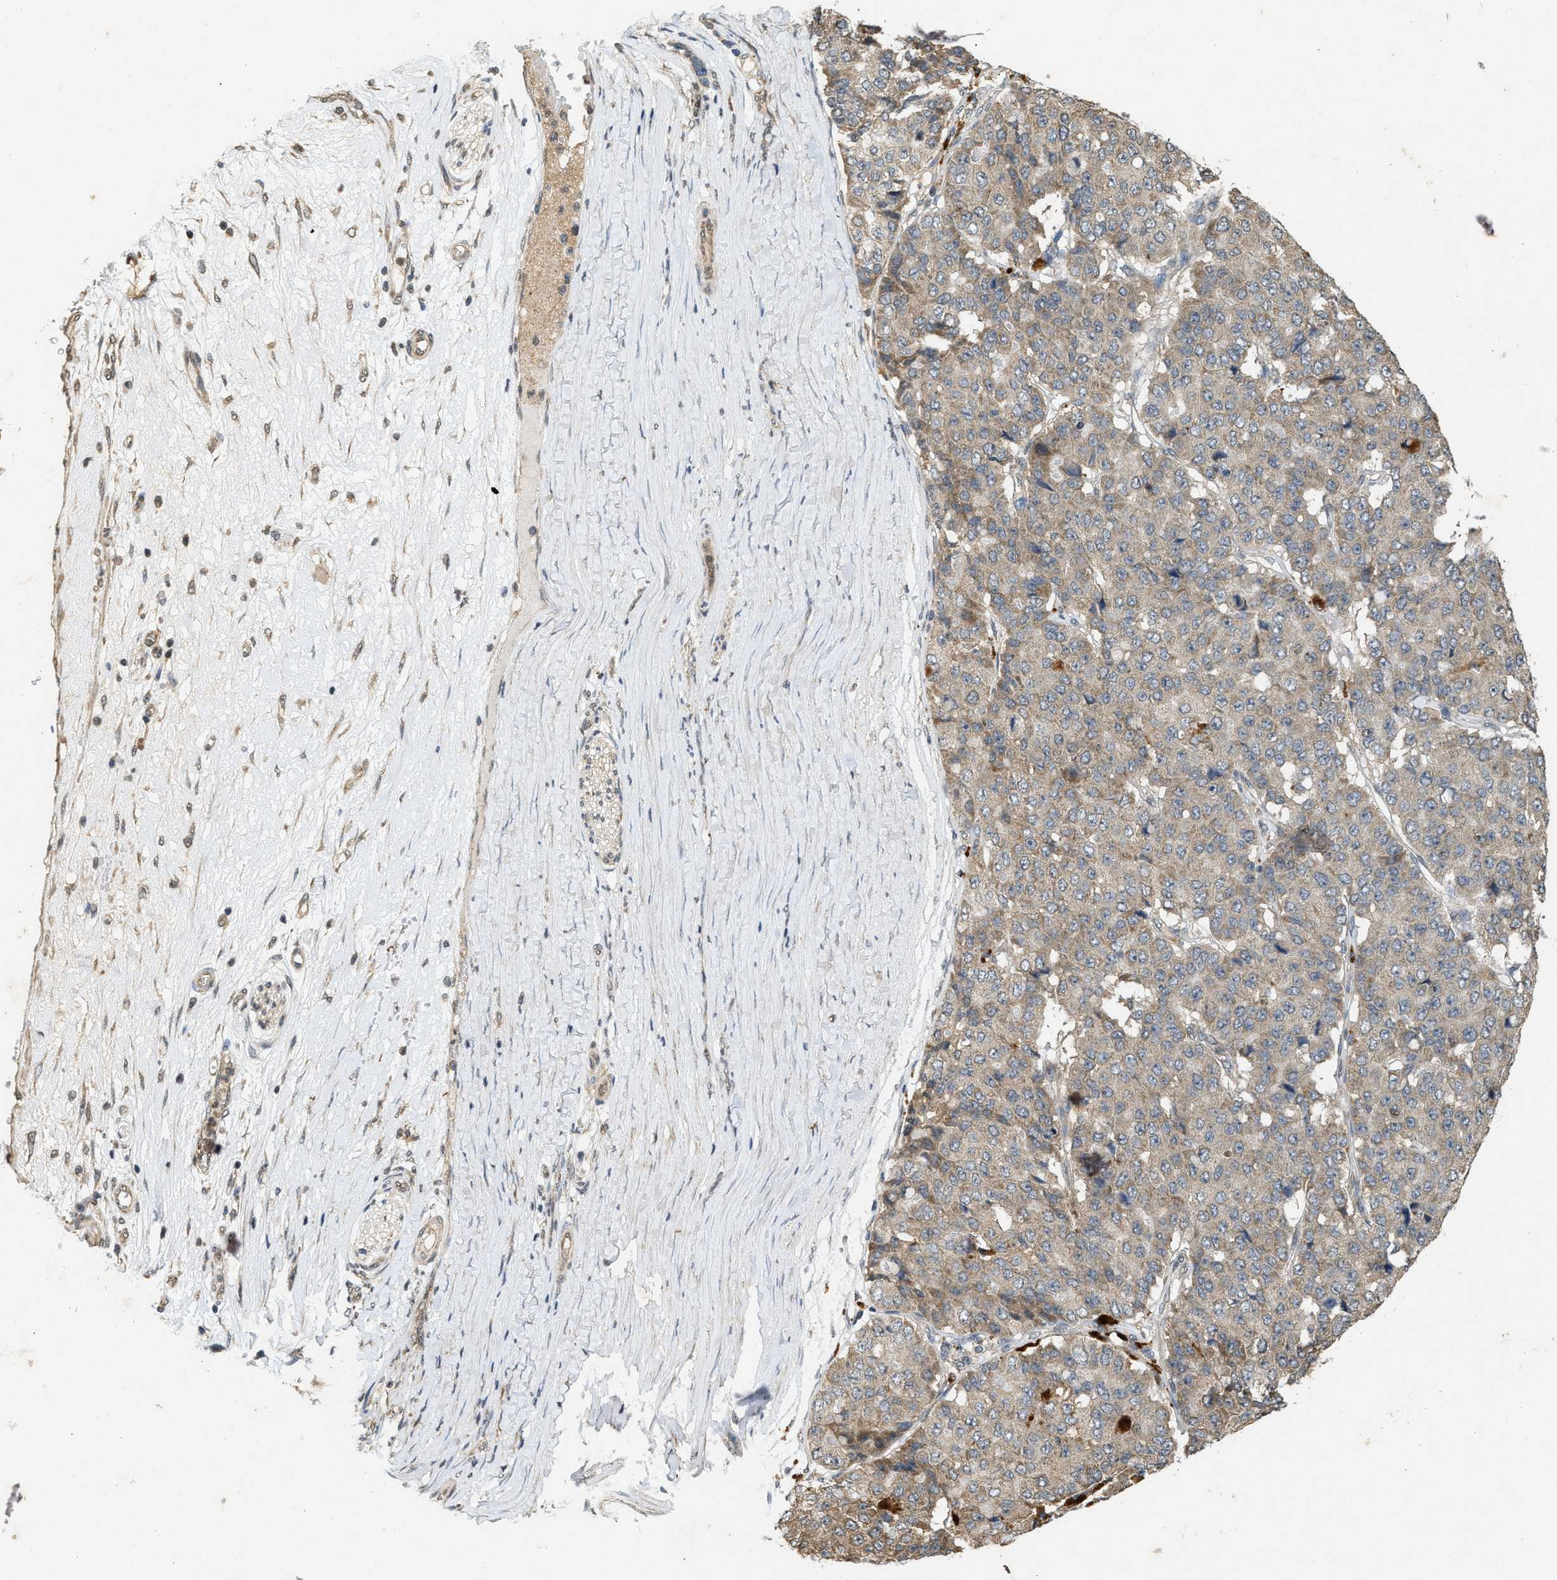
{"staining": {"intensity": "weak", "quantity": "25%-75%", "location": "cytoplasmic/membranous"}, "tissue": "pancreatic cancer", "cell_type": "Tumor cells", "image_type": "cancer", "snomed": [{"axis": "morphology", "description": "Adenocarcinoma, NOS"}, {"axis": "topography", "description": "Pancreas"}], "caption": "Protein expression analysis of adenocarcinoma (pancreatic) displays weak cytoplasmic/membranous positivity in about 25%-75% of tumor cells. The staining is performed using DAB (3,3'-diaminobenzidine) brown chromogen to label protein expression. The nuclei are counter-stained blue using hematoxylin.", "gene": "KIF21A", "patient": {"sex": "male", "age": 50}}